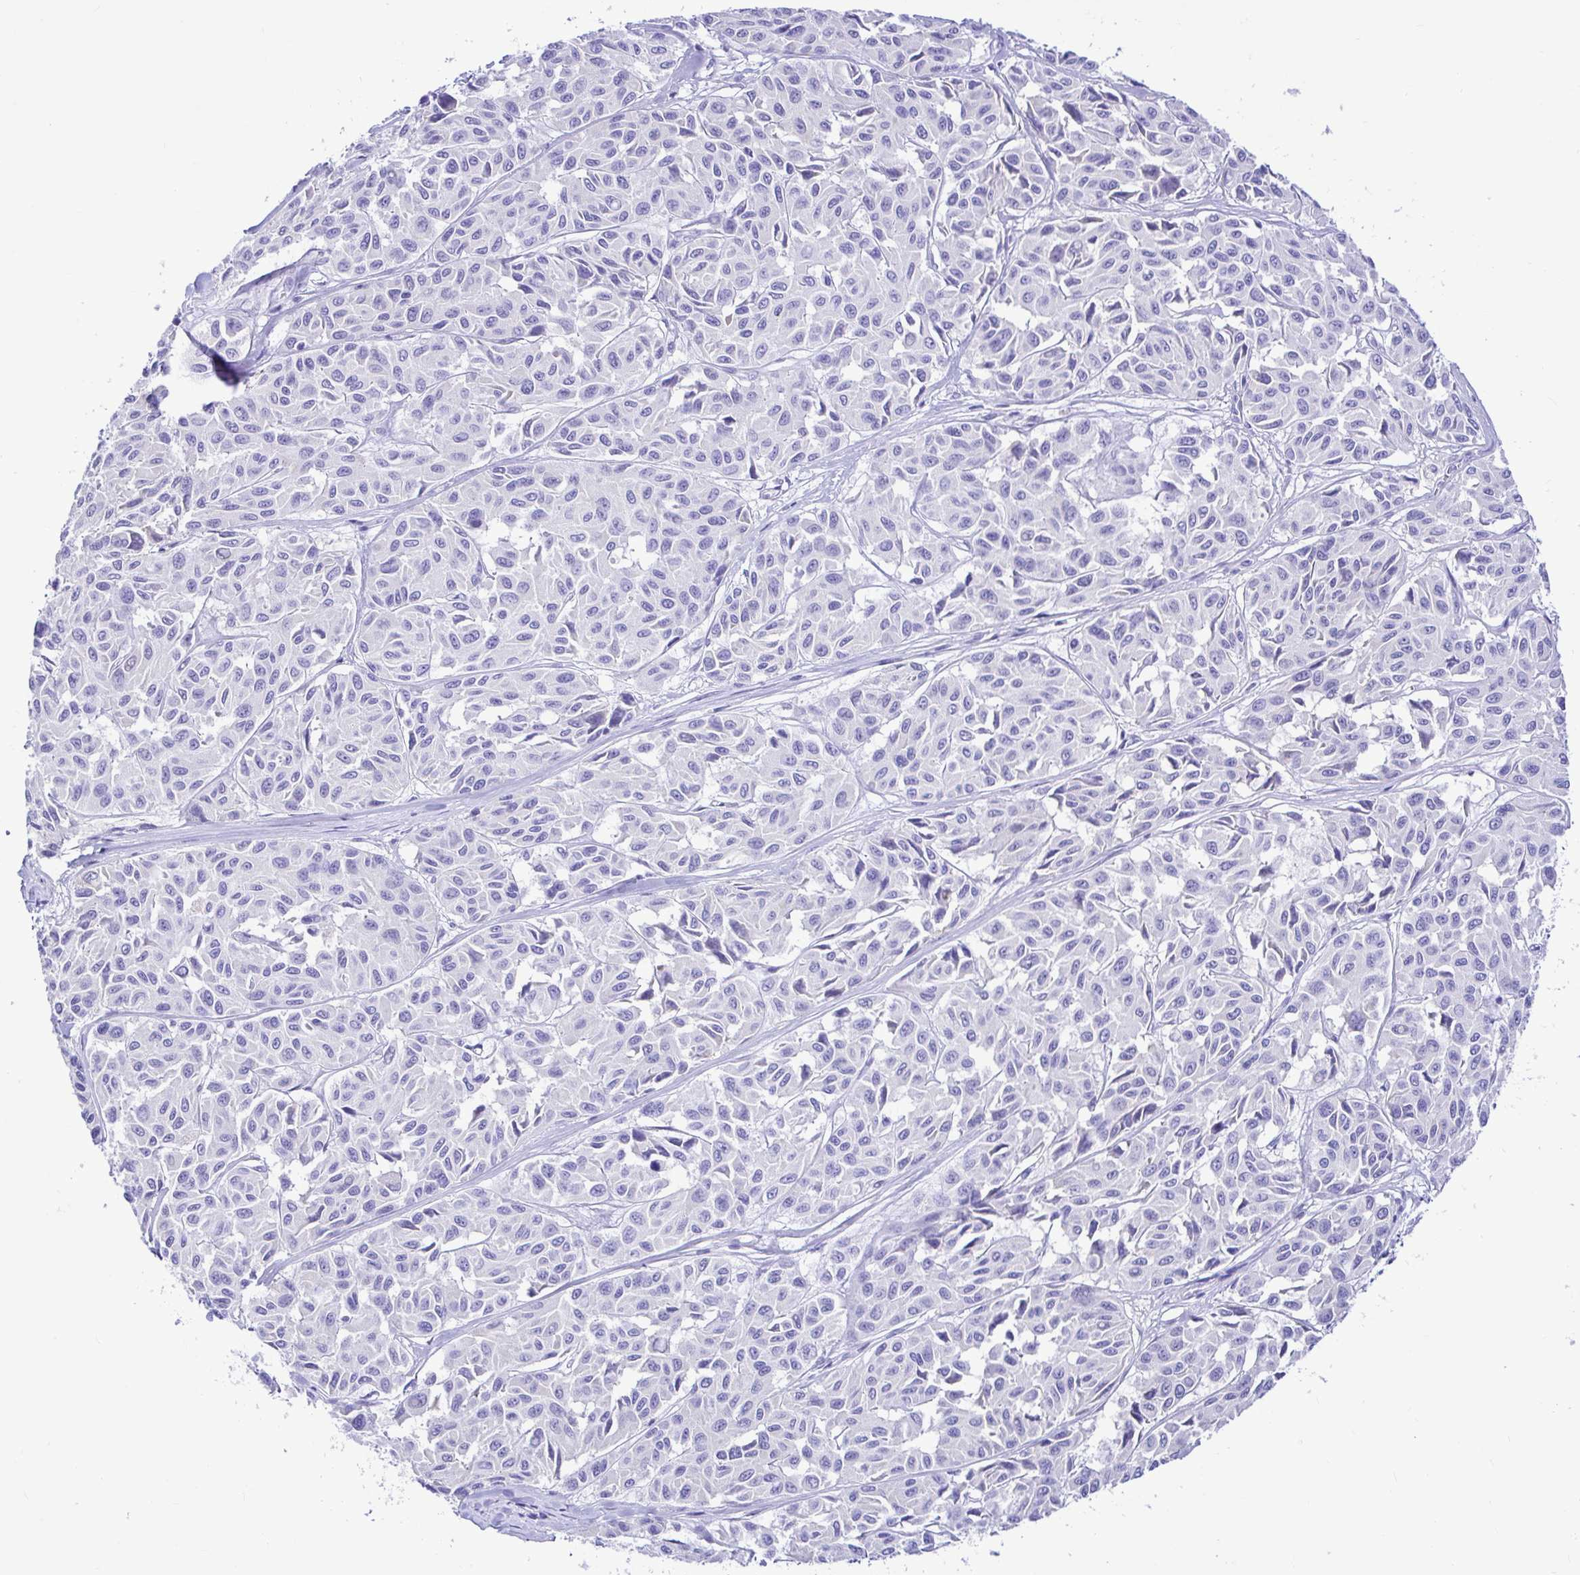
{"staining": {"intensity": "negative", "quantity": "none", "location": "none"}, "tissue": "melanoma", "cell_type": "Tumor cells", "image_type": "cancer", "snomed": [{"axis": "morphology", "description": "Malignant melanoma, NOS"}, {"axis": "topography", "description": "Skin"}], "caption": "The photomicrograph displays no staining of tumor cells in malignant melanoma.", "gene": "BACE2", "patient": {"sex": "female", "age": 66}}